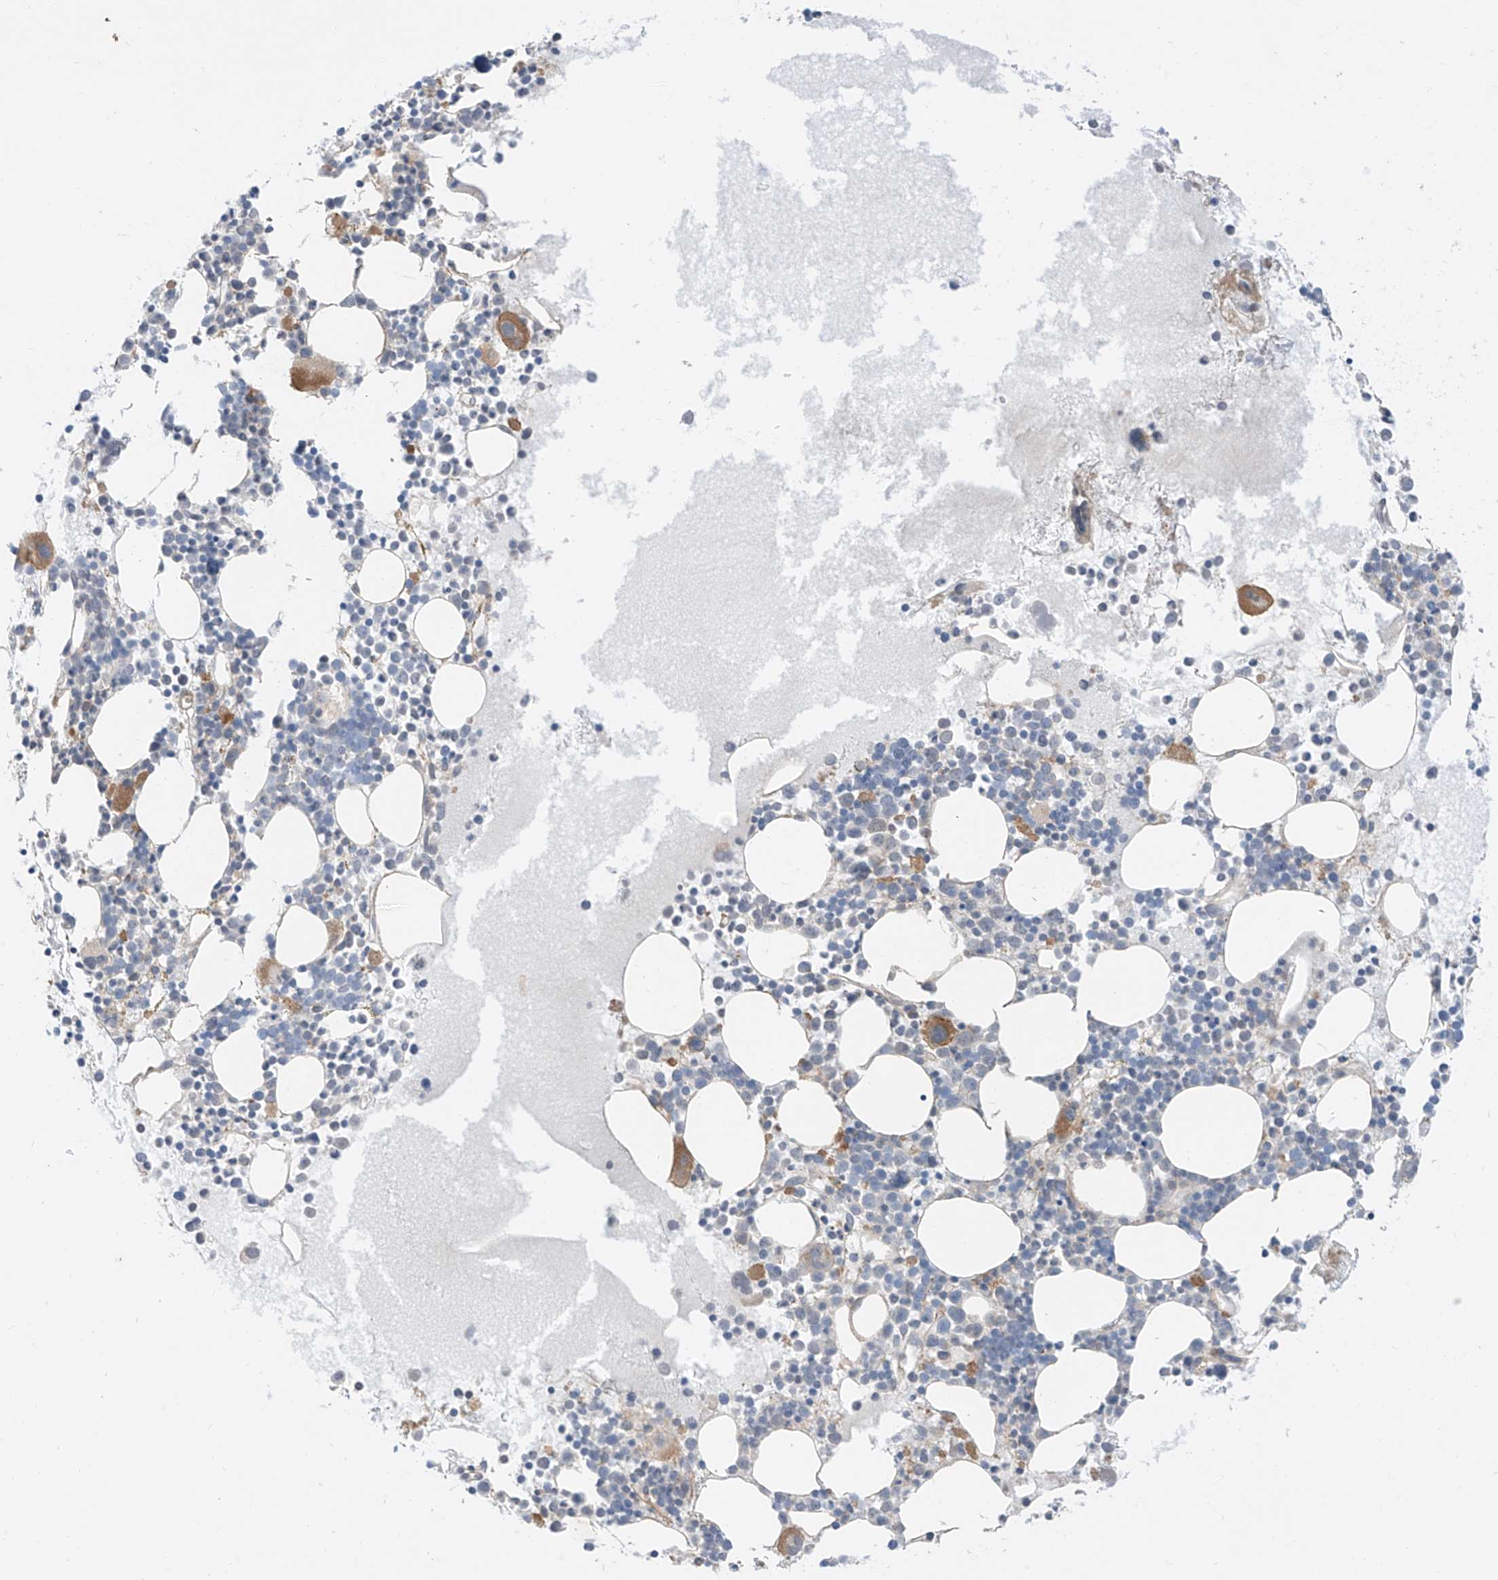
{"staining": {"intensity": "moderate", "quantity": "<25%", "location": "cytoplasmic/membranous"}, "tissue": "bone marrow", "cell_type": "Hematopoietic cells", "image_type": "normal", "snomed": [{"axis": "morphology", "description": "Normal tissue, NOS"}, {"axis": "topography", "description": "Bone marrow"}], "caption": "Protein expression analysis of benign human bone marrow reveals moderate cytoplasmic/membranous positivity in about <25% of hematopoietic cells.", "gene": "ABLIM2", "patient": {"sex": "female", "age": 62}}